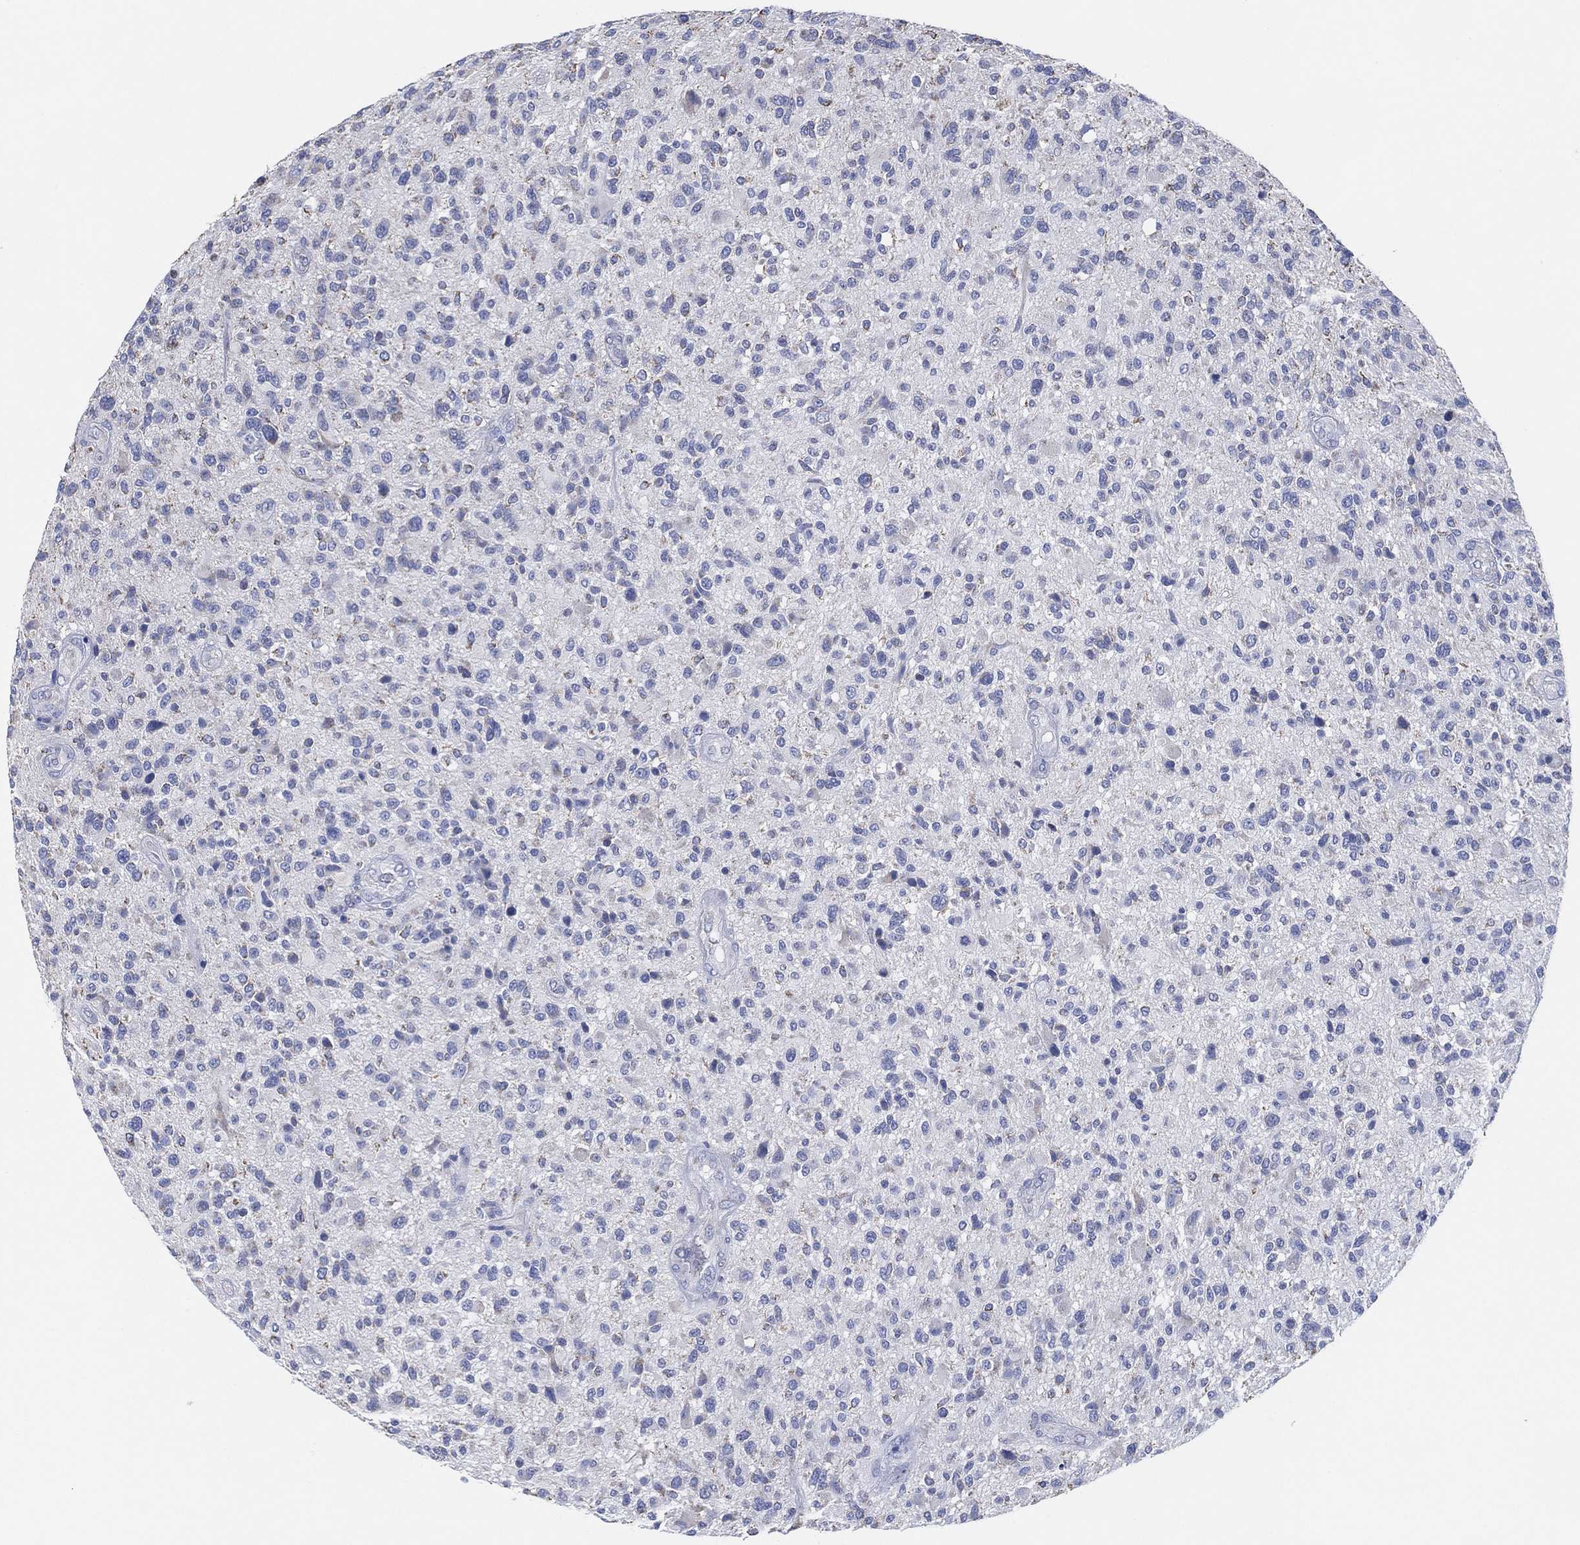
{"staining": {"intensity": "negative", "quantity": "none", "location": "none"}, "tissue": "glioma", "cell_type": "Tumor cells", "image_type": "cancer", "snomed": [{"axis": "morphology", "description": "Glioma, malignant, High grade"}, {"axis": "topography", "description": "Brain"}], "caption": "Immunohistochemical staining of high-grade glioma (malignant) displays no significant positivity in tumor cells. (Brightfield microscopy of DAB immunohistochemistry at high magnification).", "gene": "CFTR", "patient": {"sex": "male", "age": 47}}